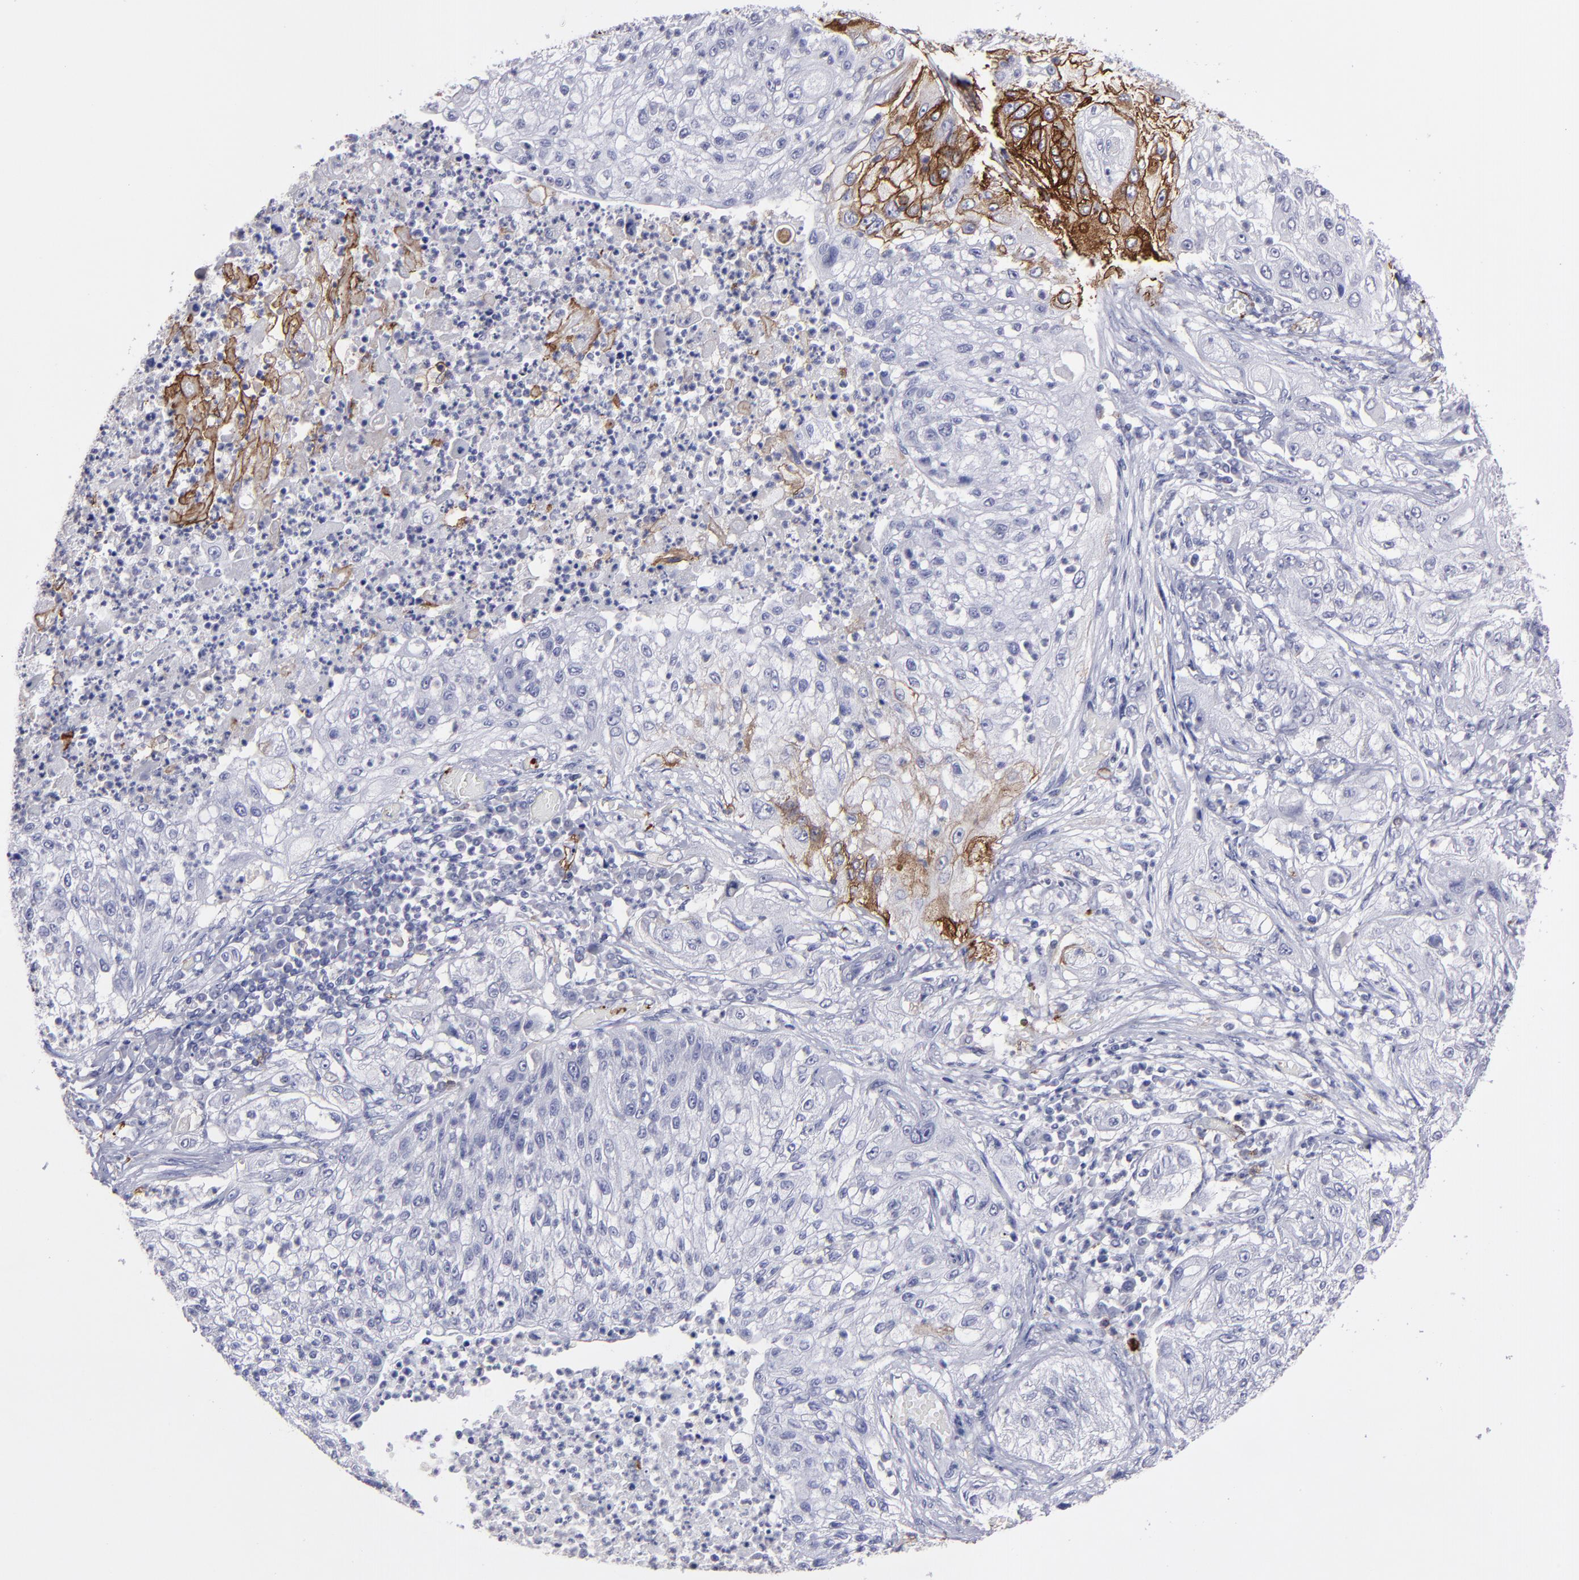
{"staining": {"intensity": "negative", "quantity": "none", "location": "none"}, "tissue": "lung cancer", "cell_type": "Tumor cells", "image_type": "cancer", "snomed": [{"axis": "morphology", "description": "Inflammation, NOS"}, {"axis": "morphology", "description": "Squamous cell carcinoma, NOS"}, {"axis": "topography", "description": "Lymph node"}, {"axis": "topography", "description": "Soft tissue"}, {"axis": "topography", "description": "Lung"}], "caption": "Immunohistochemistry (IHC) image of squamous cell carcinoma (lung) stained for a protein (brown), which displays no positivity in tumor cells.", "gene": "CD36", "patient": {"sex": "male", "age": 66}}